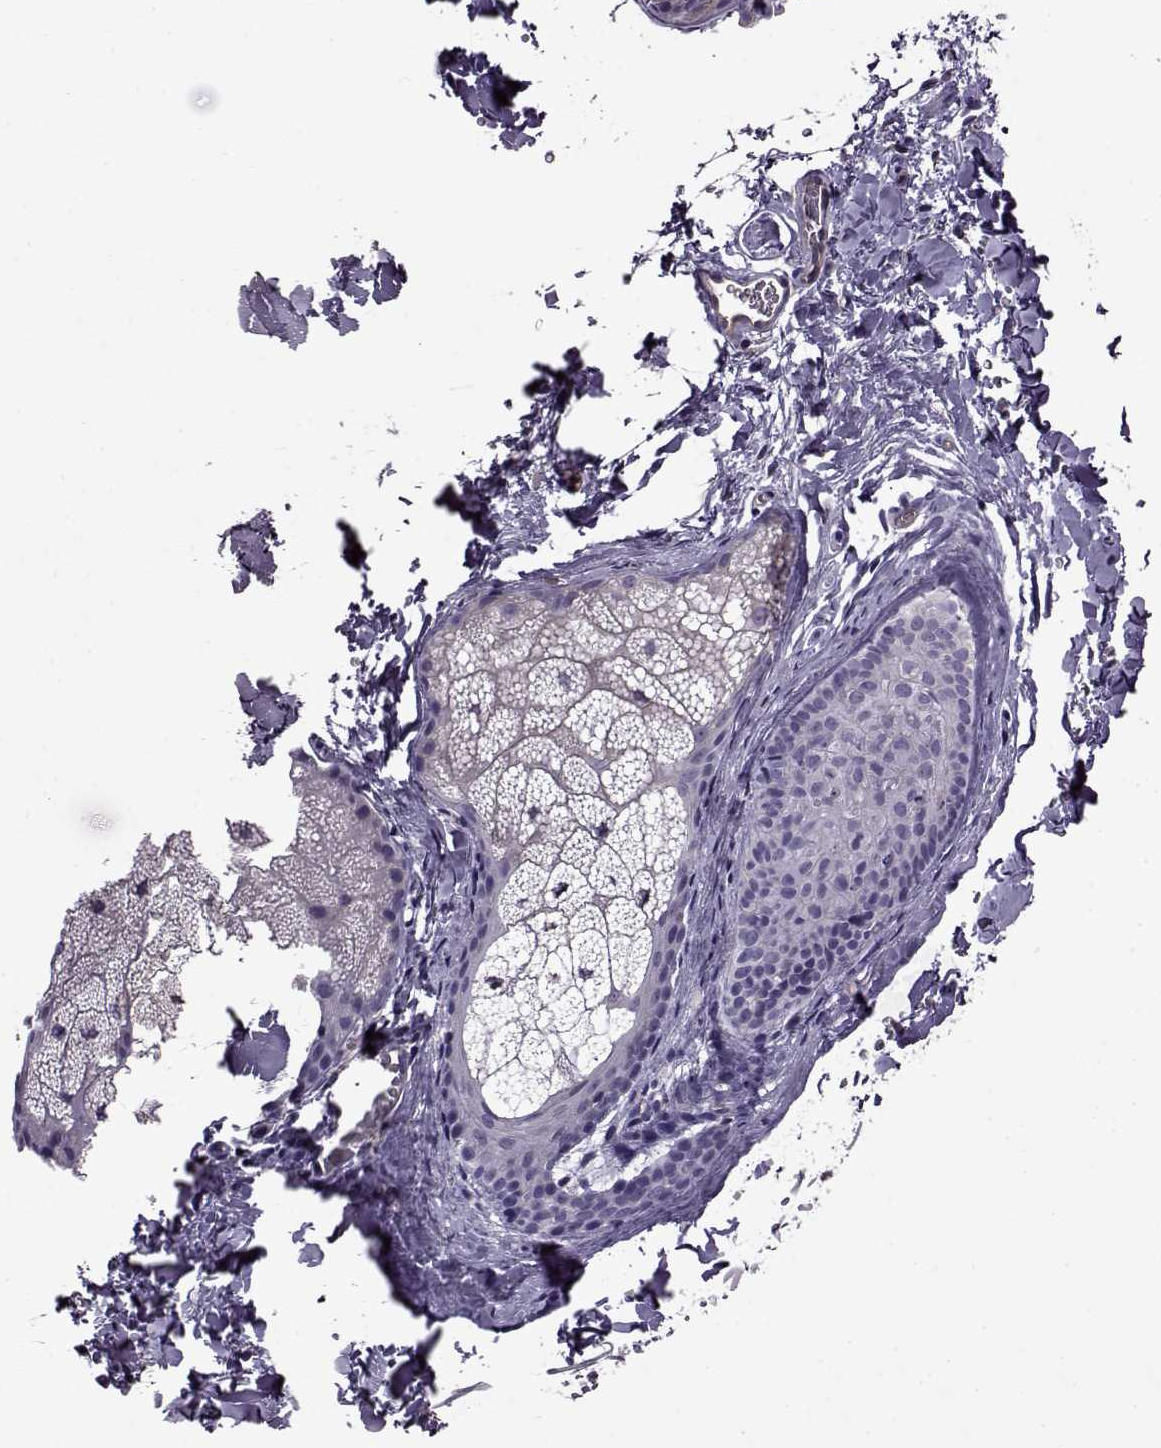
{"staining": {"intensity": "negative", "quantity": "none", "location": "none"}, "tissue": "skin cancer", "cell_type": "Tumor cells", "image_type": "cancer", "snomed": [{"axis": "morphology", "description": "Normal tissue, NOS"}, {"axis": "morphology", "description": "Basal cell carcinoma"}, {"axis": "topography", "description": "Skin"}], "caption": "Immunohistochemistry (IHC) photomicrograph of neoplastic tissue: human skin basal cell carcinoma stained with DAB demonstrates no significant protein expression in tumor cells. (DAB immunohistochemistry (IHC) visualized using brightfield microscopy, high magnification).", "gene": "EDDM3B", "patient": {"sex": "male", "age": 46}}